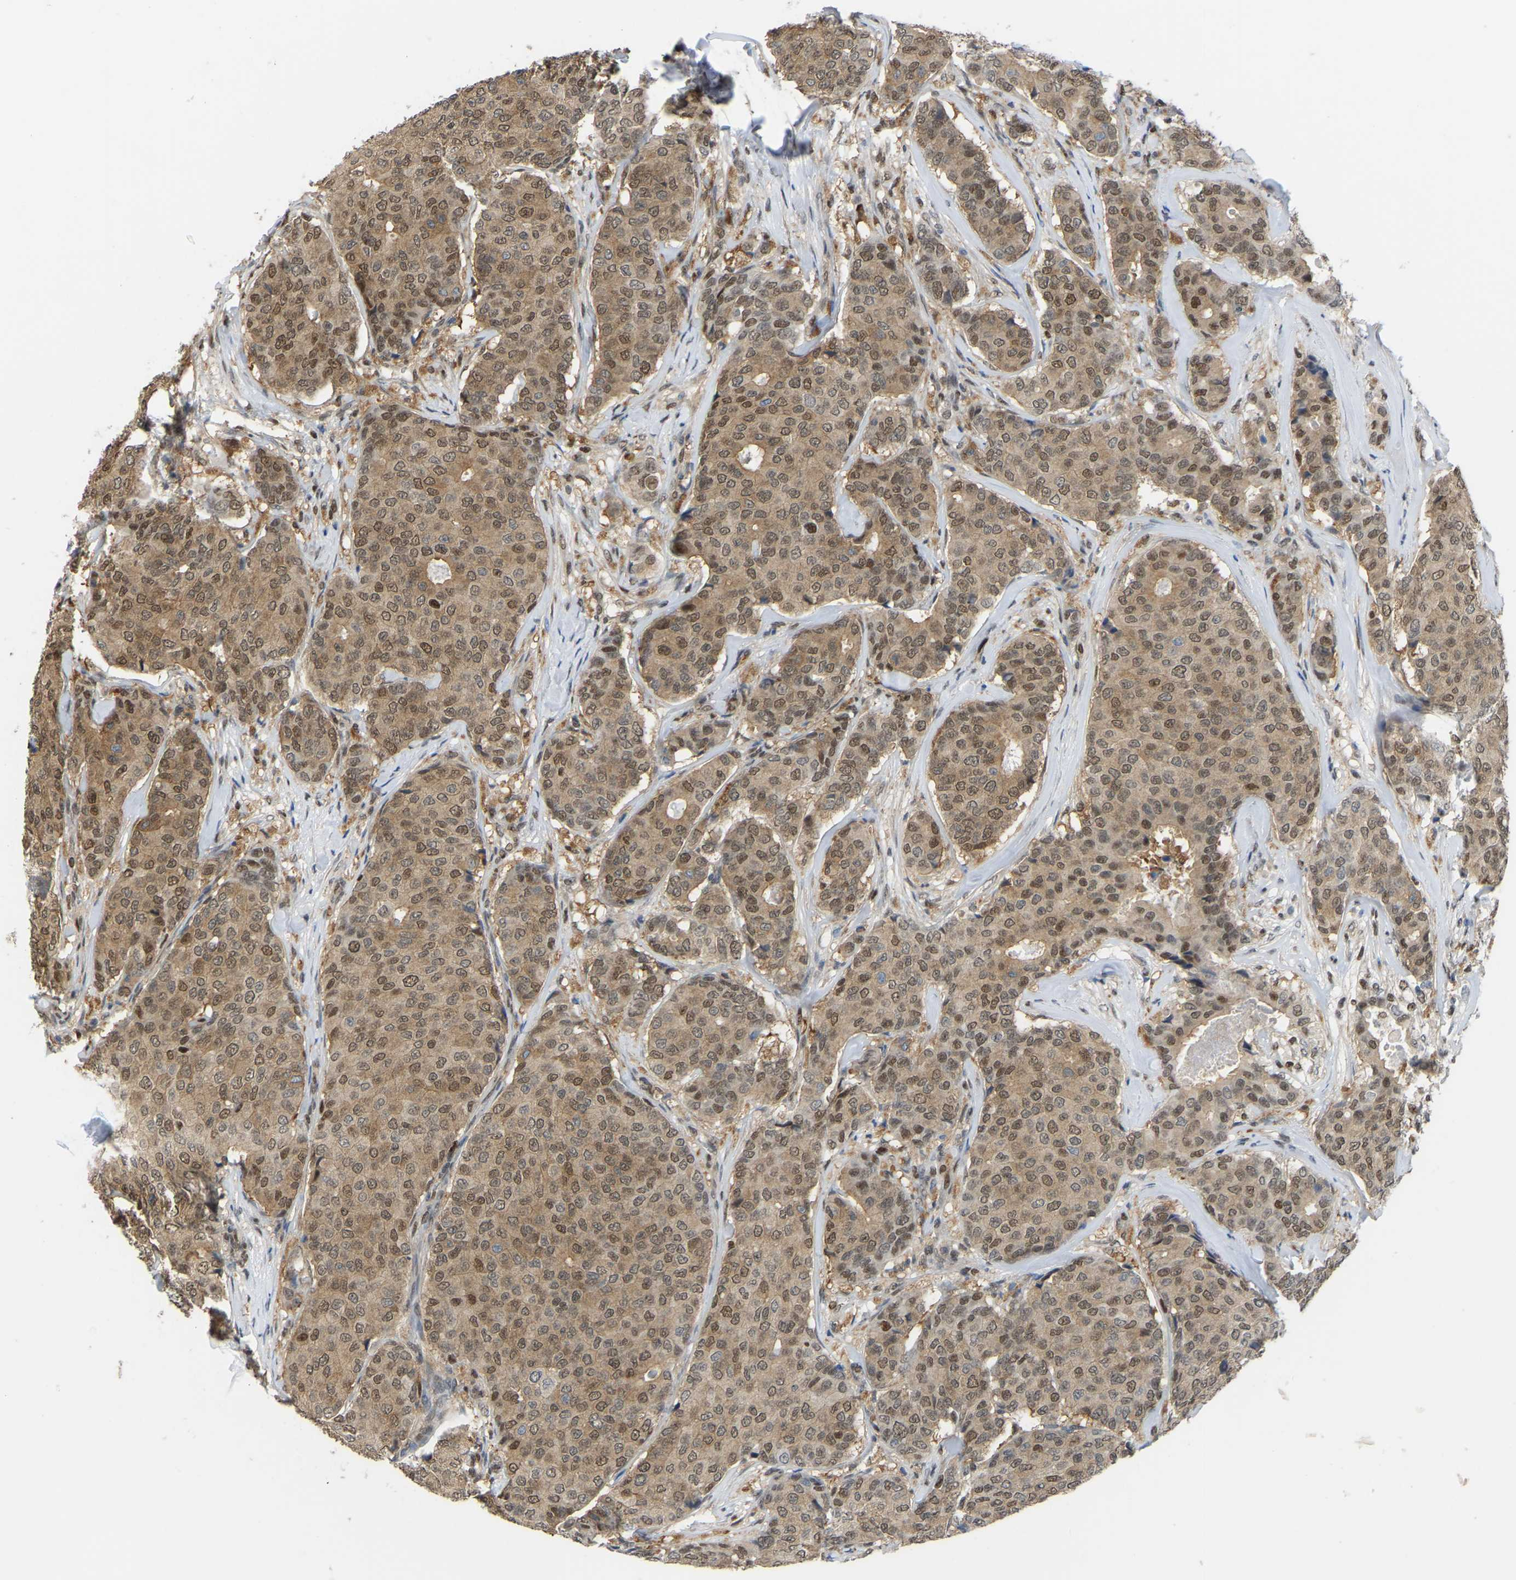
{"staining": {"intensity": "moderate", "quantity": ">75%", "location": "cytoplasmic/membranous,nuclear"}, "tissue": "breast cancer", "cell_type": "Tumor cells", "image_type": "cancer", "snomed": [{"axis": "morphology", "description": "Duct carcinoma"}, {"axis": "topography", "description": "Breast"}], "caption": "High-power microscopy captured an immunohistochemistry histopathology image of invasive ductal carcinoma (breast), revealing moderate cytoplasmic/membranous and nuclear positivity in about >75% of tumor cells.", "gene": "KLRG2", "patient": {"sex": "female", "age": 75}}